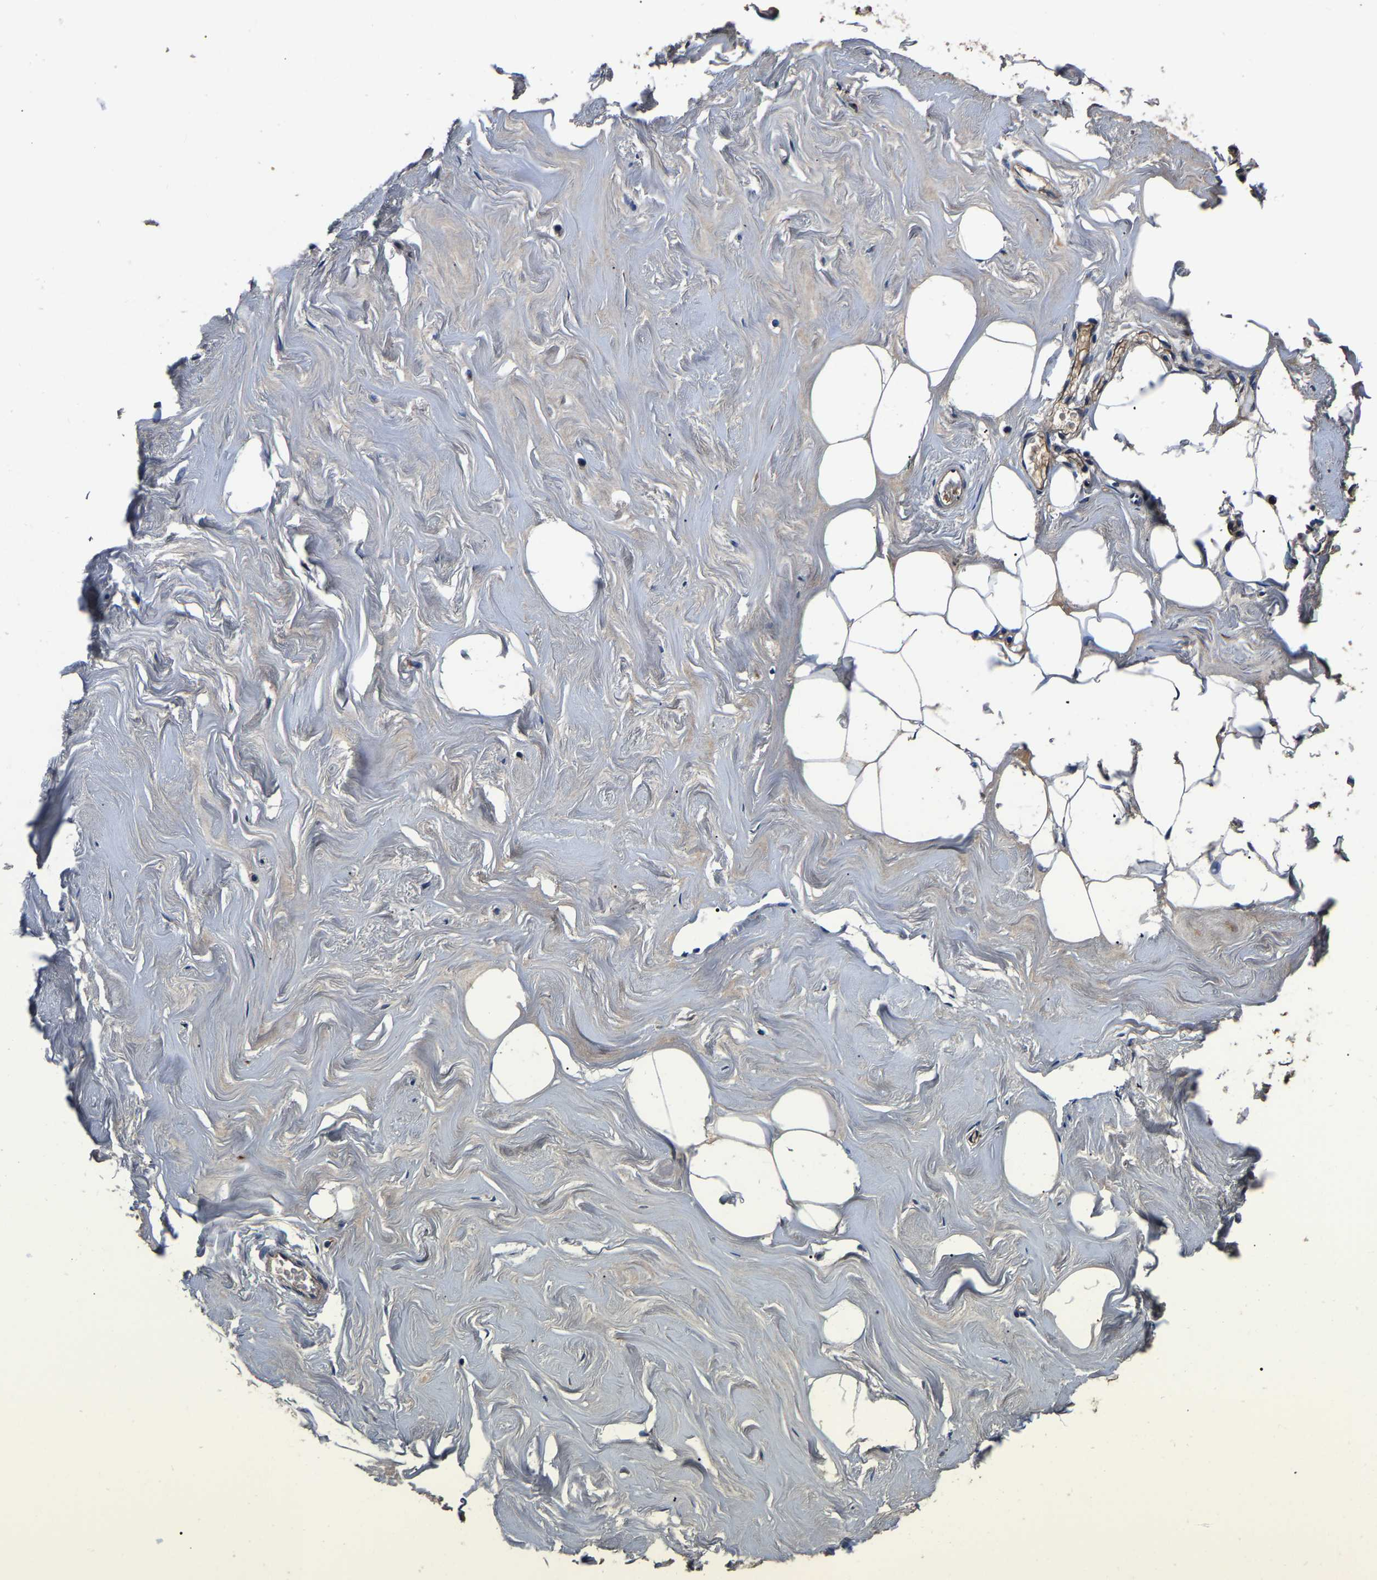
{"staining": {"intensity": "weak", "quantity": "25%-75%", "location": "cytoplasmic/membranous"}, "tissue": "adipose tissue", "cell_type": "Adipocytes", "image_type": "normal", "snomed": [{"axis": "morphology", "description": "Normal tissue, NOS"}, {"axis": "morphology", "description": "Fibrosis, NOS"}, {"axis": "topography", "description": "Breast"}, {"axis": "topography", "description": "Adipose tissue"}], "caption": "Weak cytoplasmic/membranous positivity is identified in approximately 25%-75% of adipocytes in benign adipose tissue.", "gene": "SH3GLB1", "patient": {"sex": "female", "age": 39}}